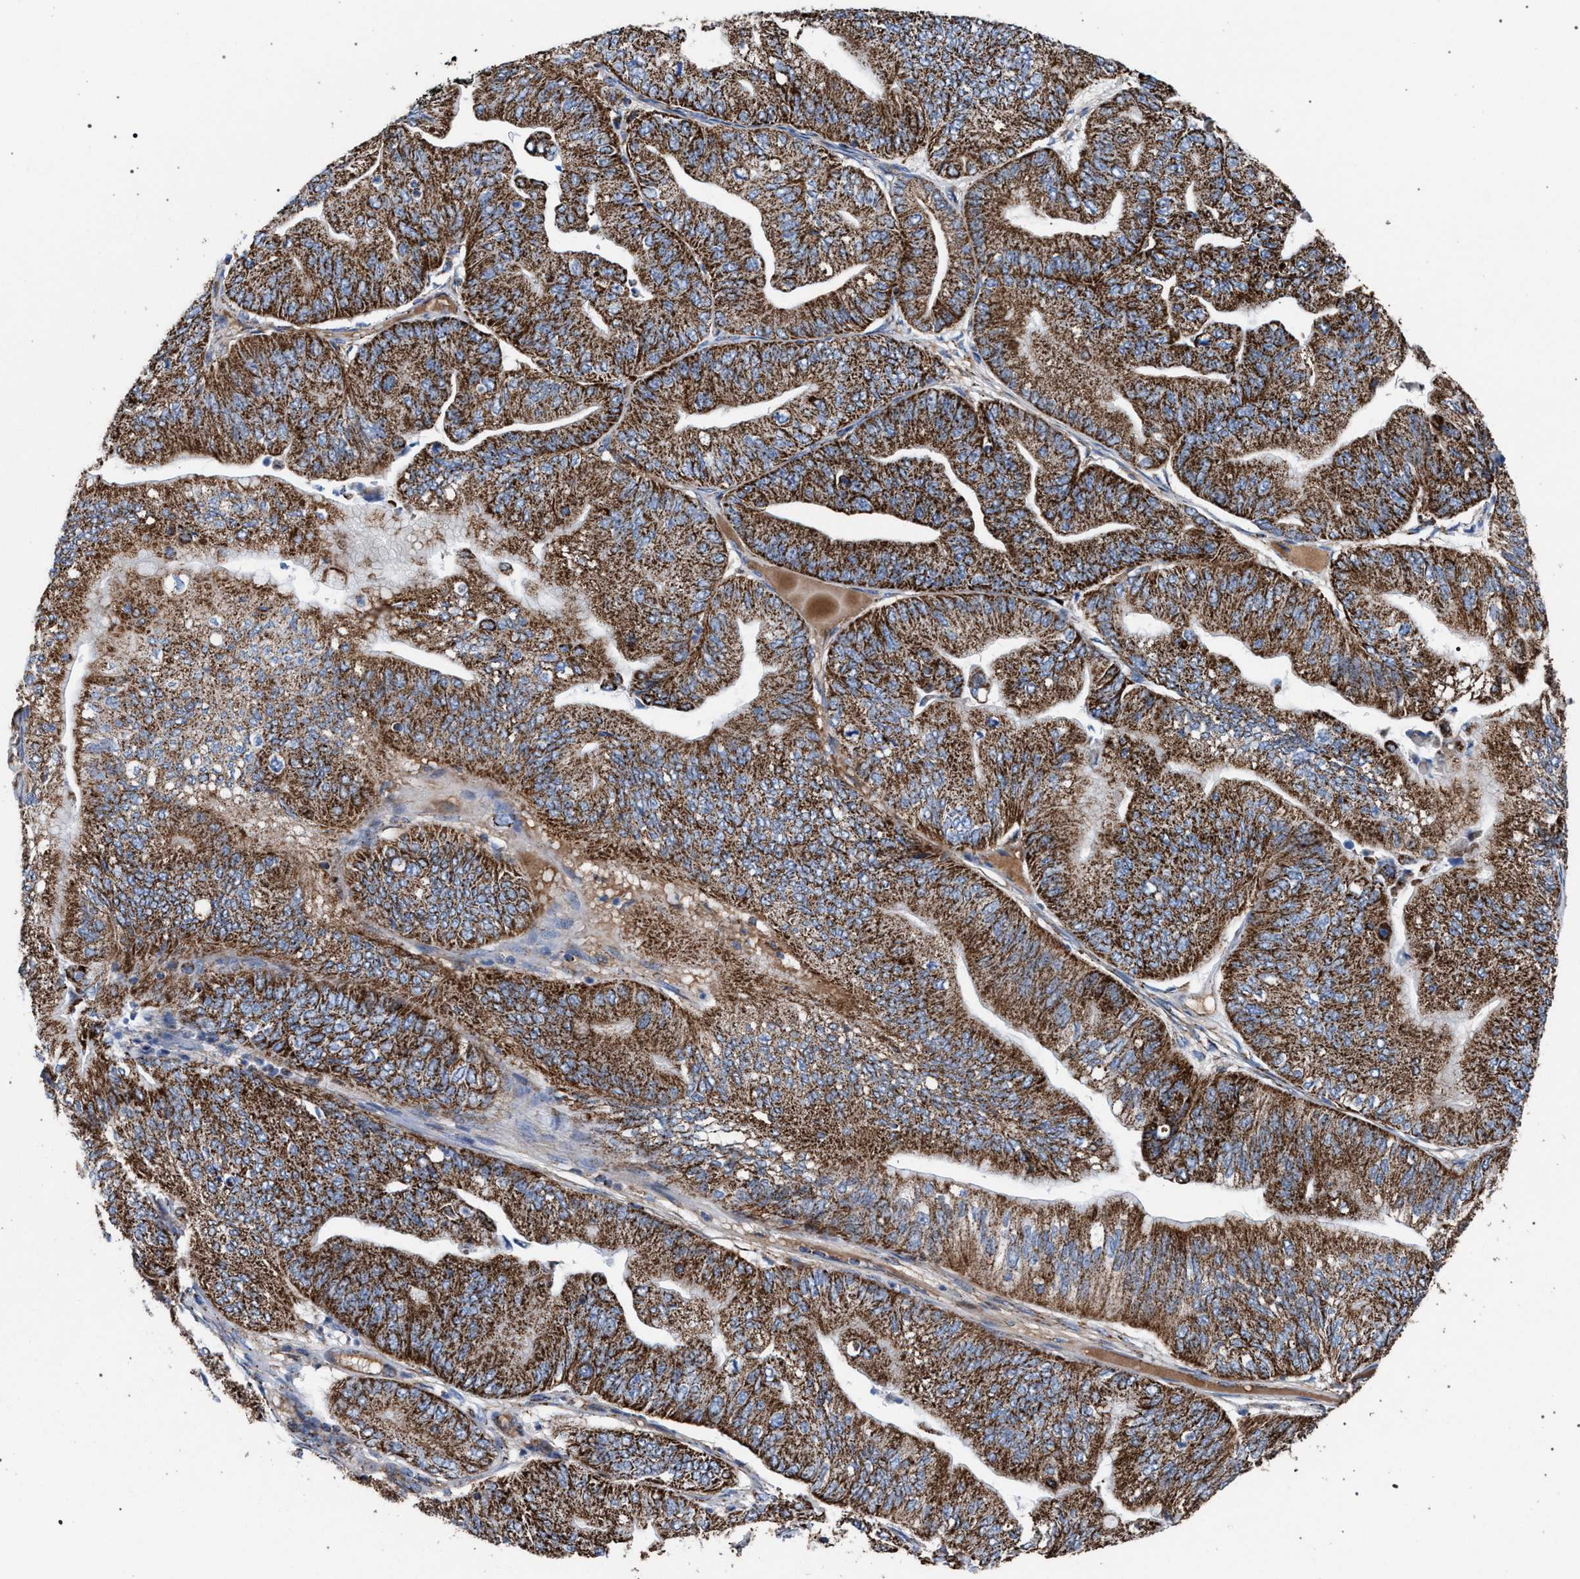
{"staining": {"intensity": "moderate", "quantity": ">75%", "location": "cytoplasmic/membranous"}, "tissue": "ovarian cancer", "cell_type": "Tumor cells", "image_type": "cancer", "snomed": [{"axis": "morphology", "description": "Cystadenocarcinoma, mucinous, NOS"}, {"axis": "topography", "description": "Ovary"}], "caption": "A histopathology image of human ovarian cancer stained for a protein exhibits moderate cytoplasmic/membranous brown staining in tumor cells.", "gene": "VPS13A", "patient": {"sex": "female", "age": 61}}